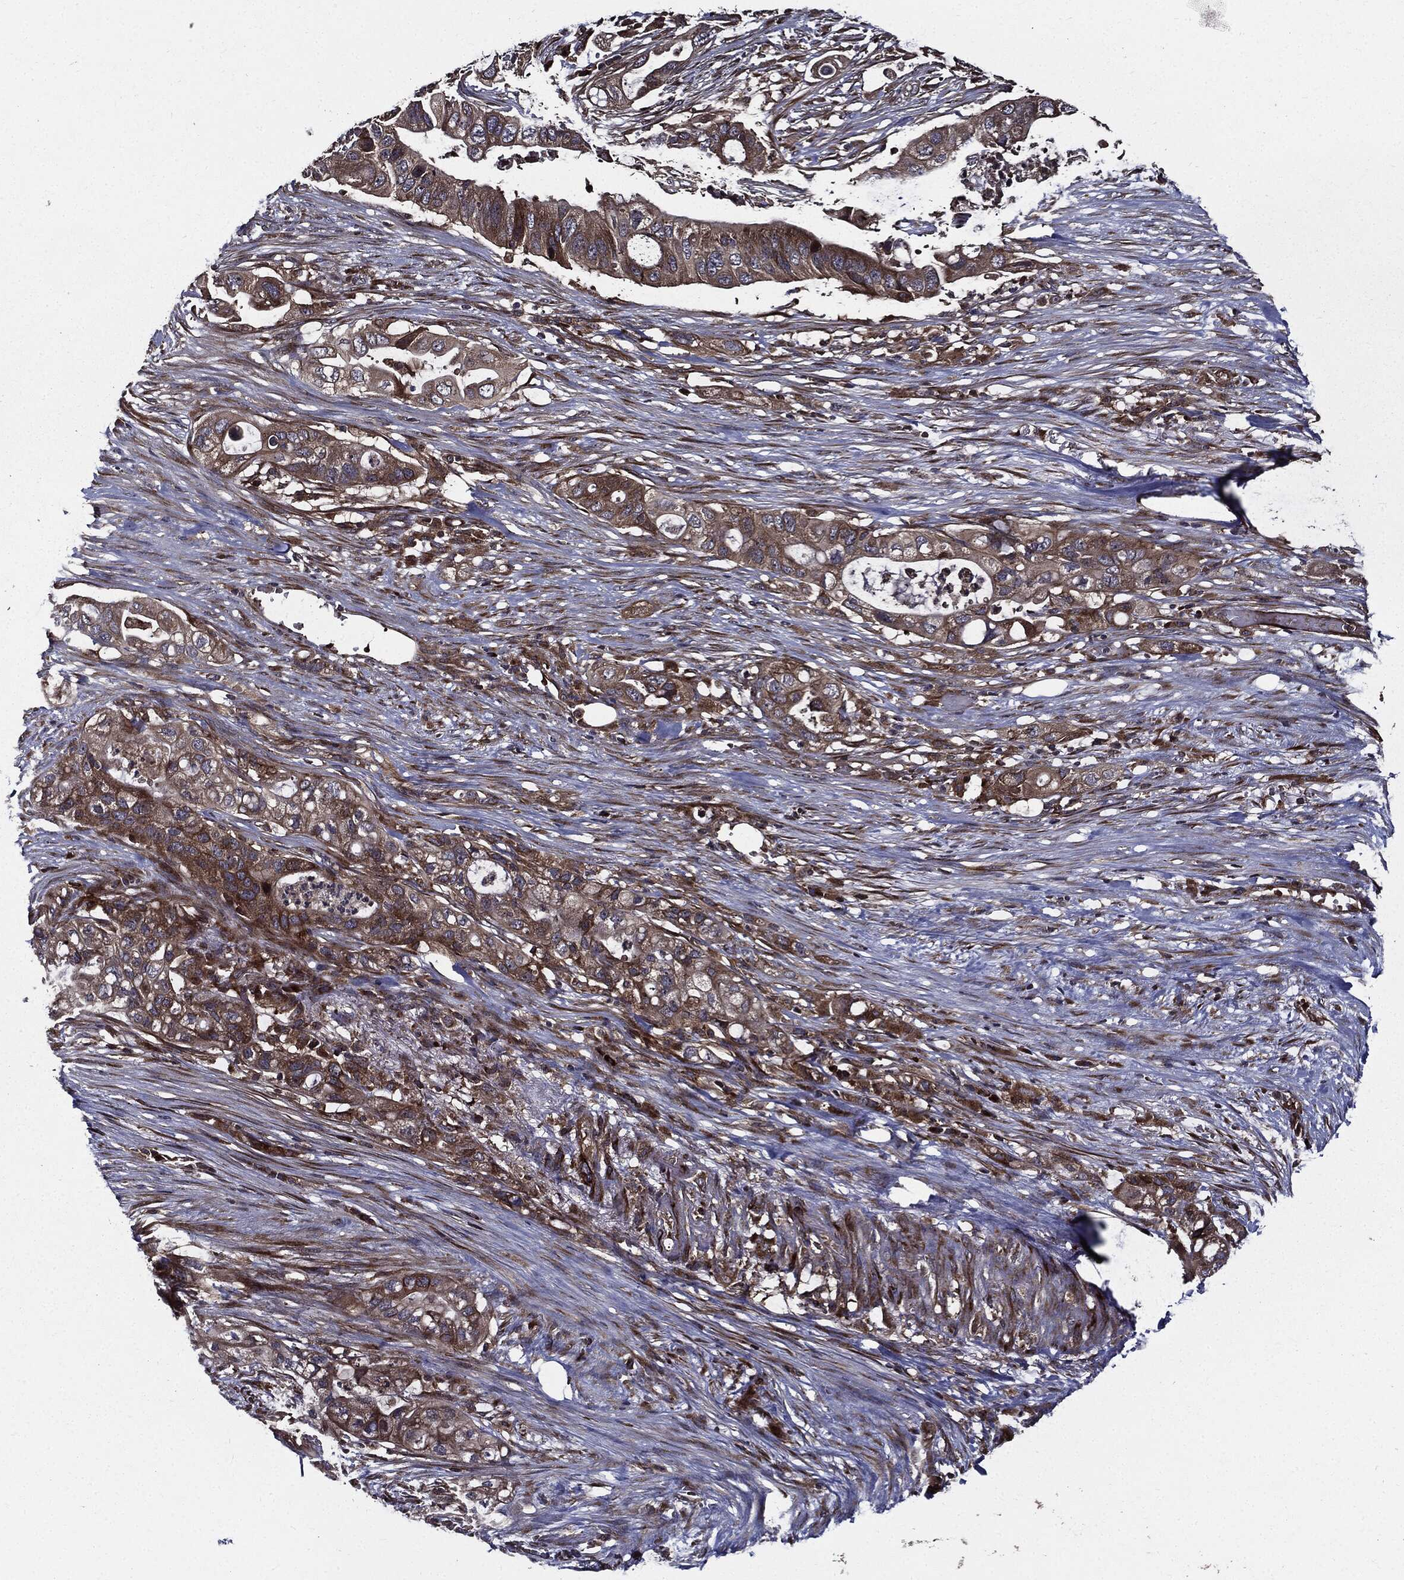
{"staining": {"intensity": "moderate", "quantity": ">75%", "location": "cytoplasmic/membranous"}, "tissue": "pancreatic cancer", "cell_type": "Tumor cells", "image_type": "cancer", "snomed": [{"axis": "morphology", "description": "Adenocarcinoma, NOS"}, {"axis": "topography", "description": "Pancreas"}], "caption": "Adenocarcinoma (pancreatic) stained with a brown dye exhibits moderate cytoplasmic/membranous positive positivity in approximately >75% of tumor cells.", "gene": "HTT", "patient": {"sex": "female", "age": 72}}